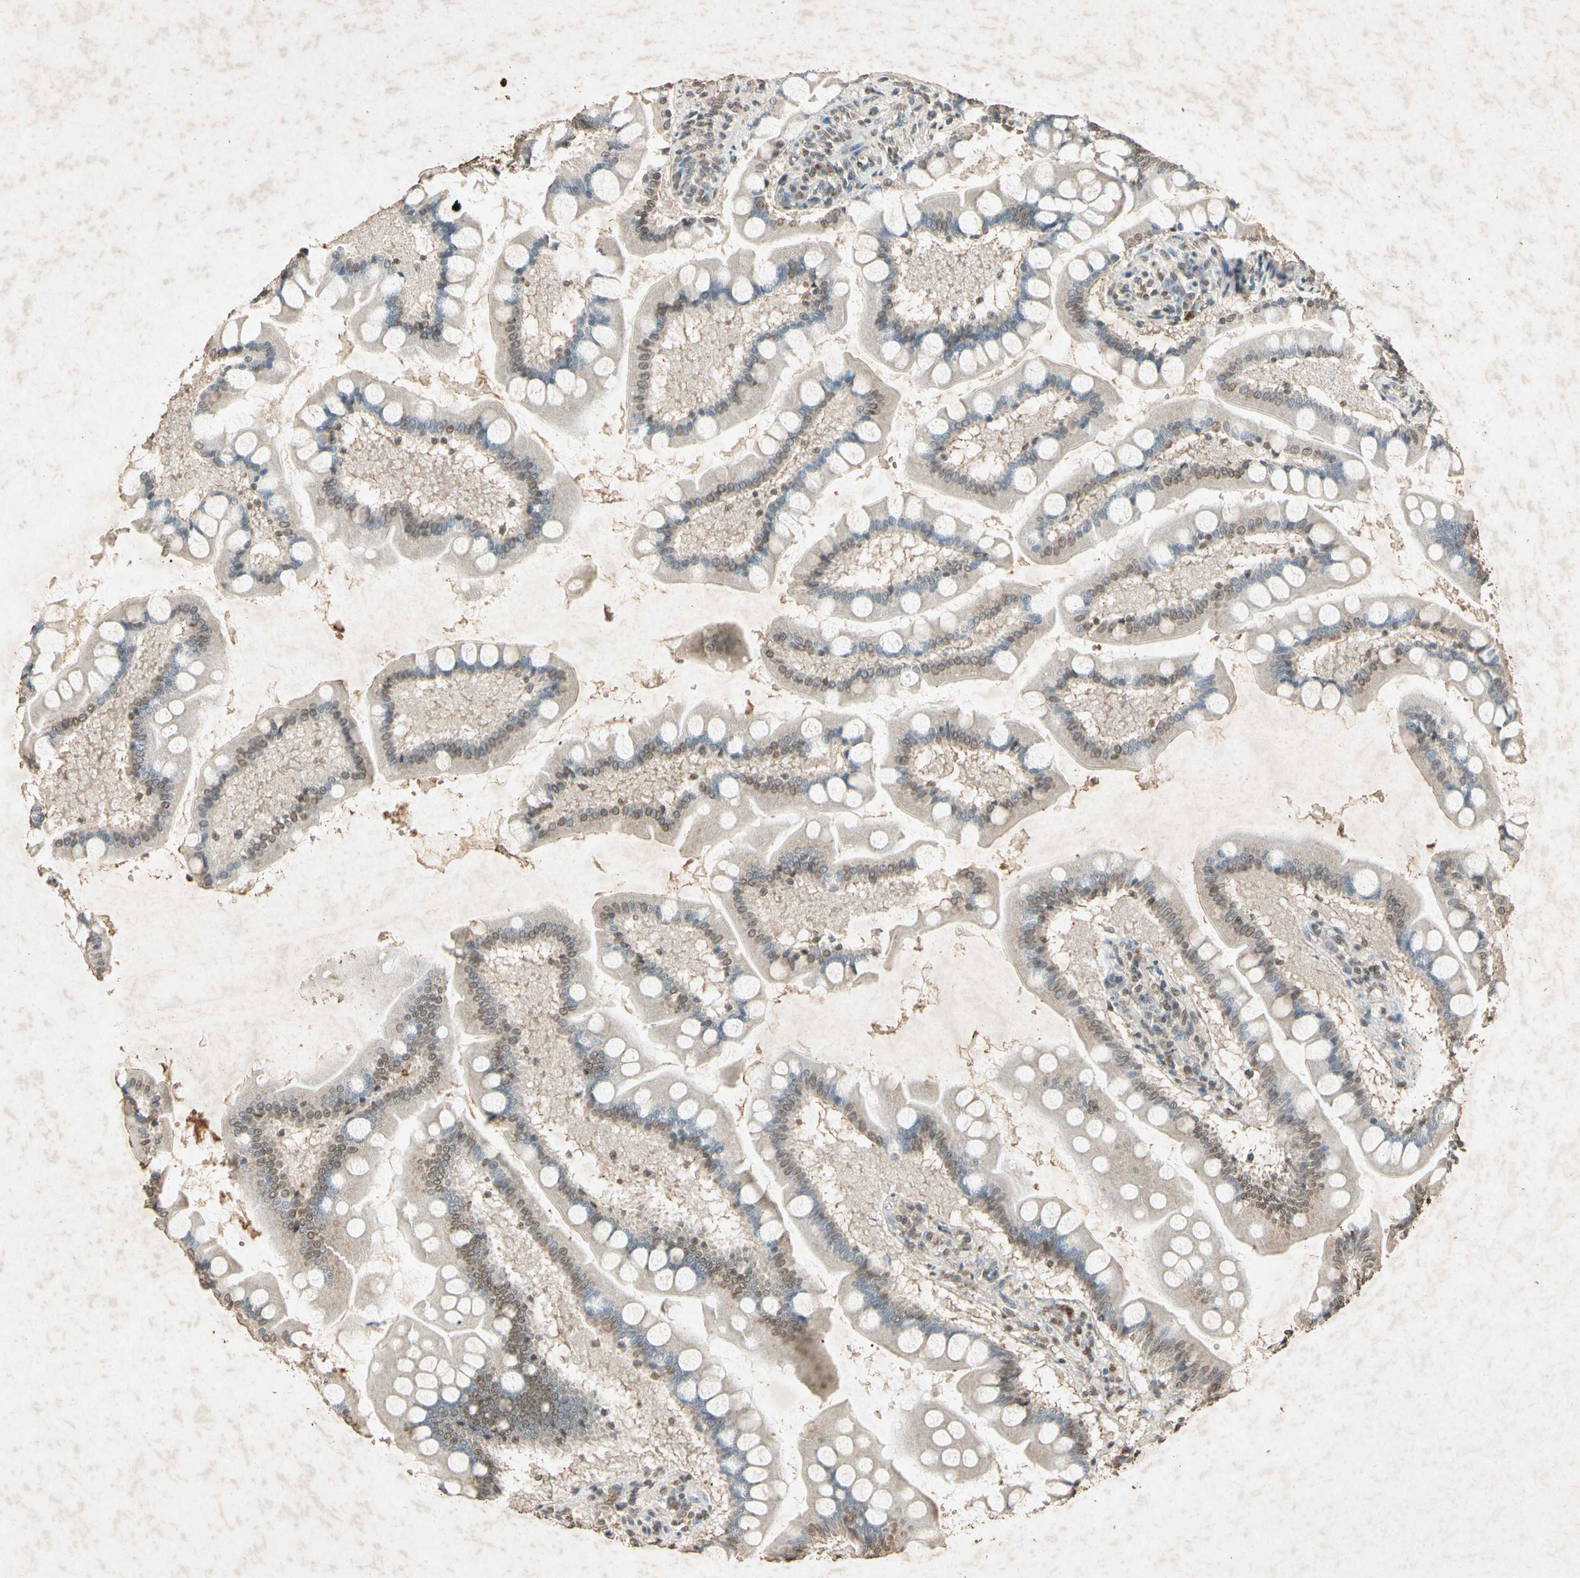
{"staining": {"intensity": "weak", "quantity": ">75%", "location": "cytoplasmic/membranous"}, "tissue": "small intestine", "cell_type": "Glandular cells", "image_type": "normal", "snomed": [{"axis": "morphology", "description": "Normal tissue, NOS"}, {"axis": "topography", "description": "Small intestine"}], "caption": "Immunohistochemistry (IHC) image of unremarkable small intestine: small intestine stained using IHC demonstrates low levels of weak protein expression localized specifically in the cytoplasmic/membranous of glandular cells, appearing as a cytoplasmic/membranous brown color.", "gene": "MSRB1", "patient": {"sex": "male", "age": 41}}